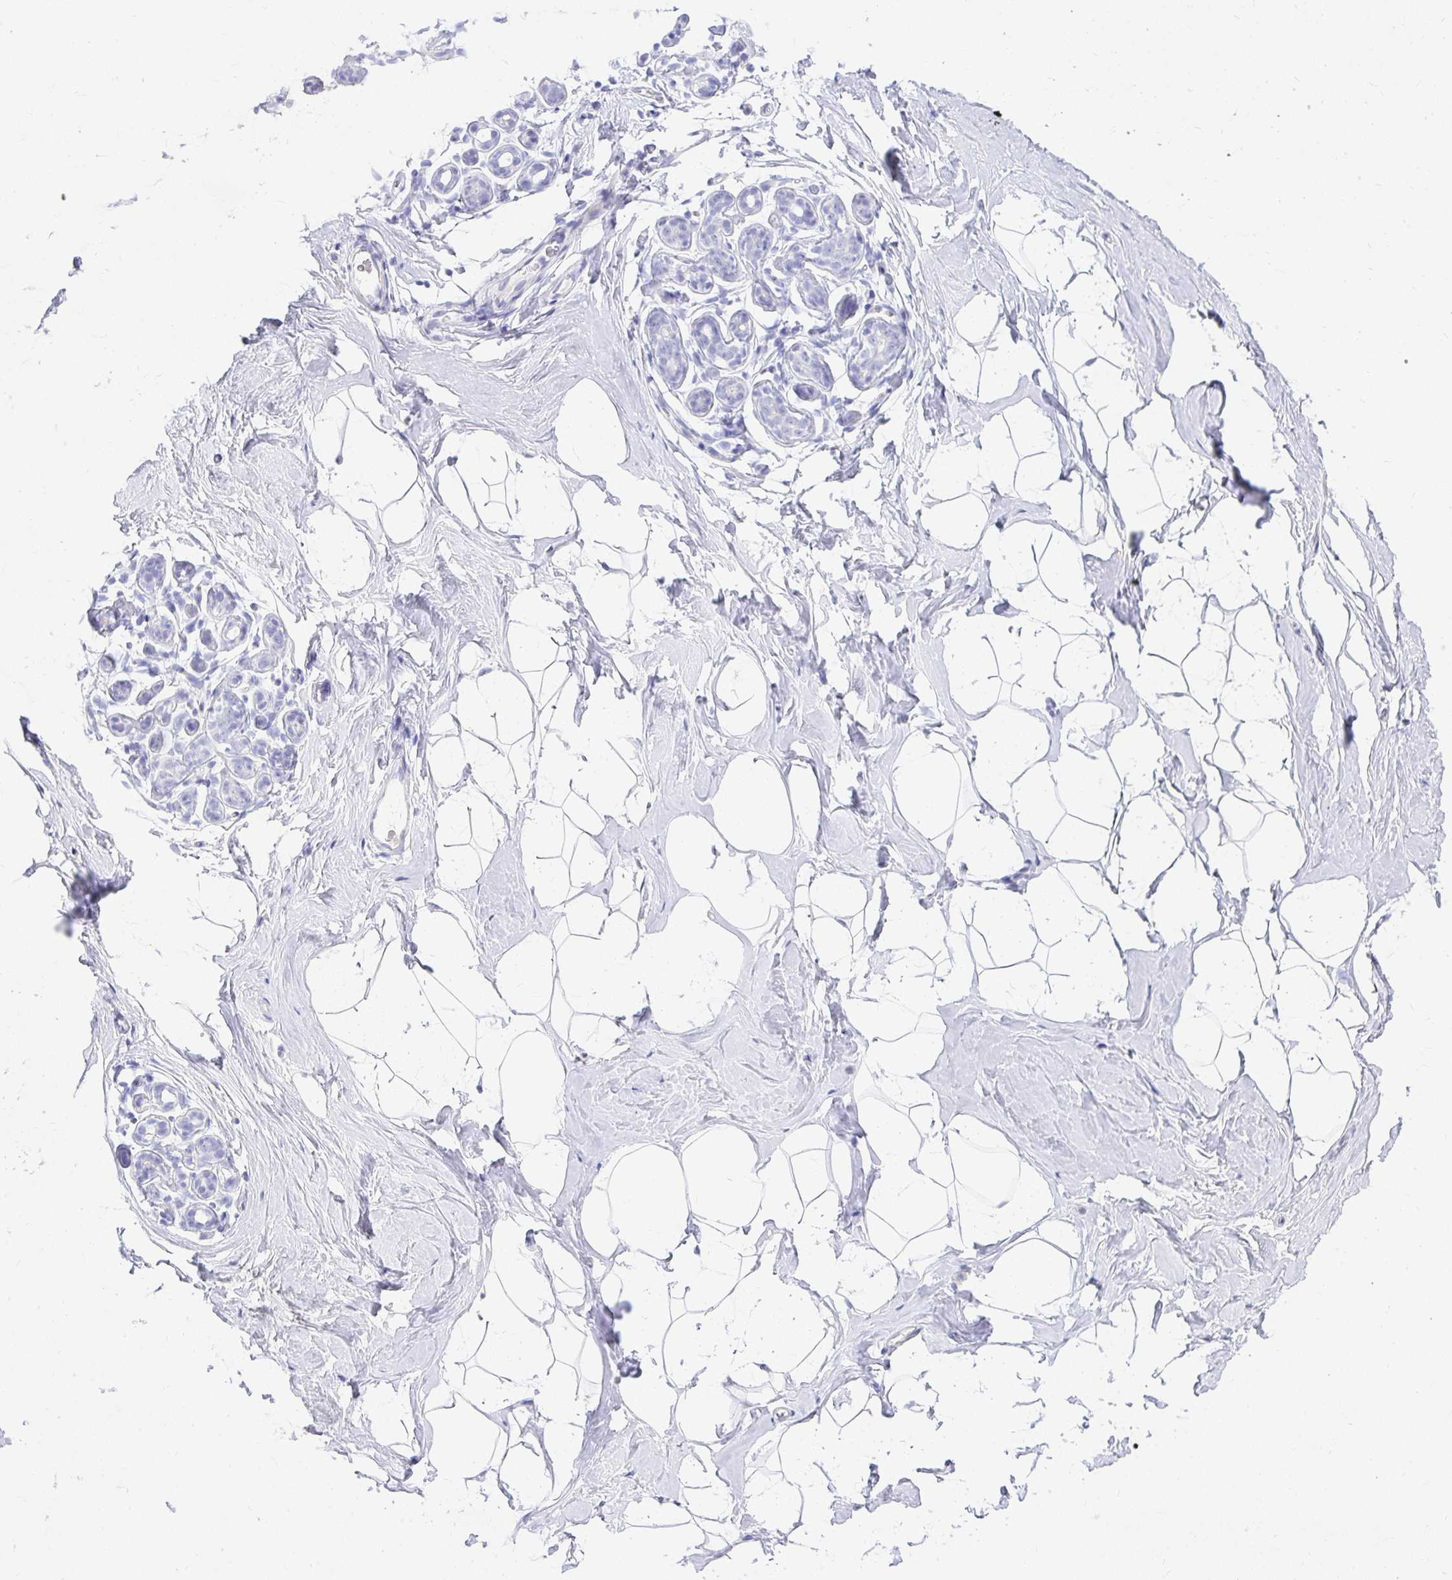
{"staining": {"intensity": "negative", "quantity": "none", "location": "none"}, "tissue": "breast", "cell_type": "Adipocytes", "image_type": "normal", "snomed": [{"axis": "morphology", "description": "Normal tissue, NOS"}, {"axis": "topography", "description": "Breast"}], "caption": "The immunohistochemistry (IHC) photomicrograph has no significant staining in adipocytes of breast.", "gene": "CHAT", "patient": {"sex": "female", "age": 32}}